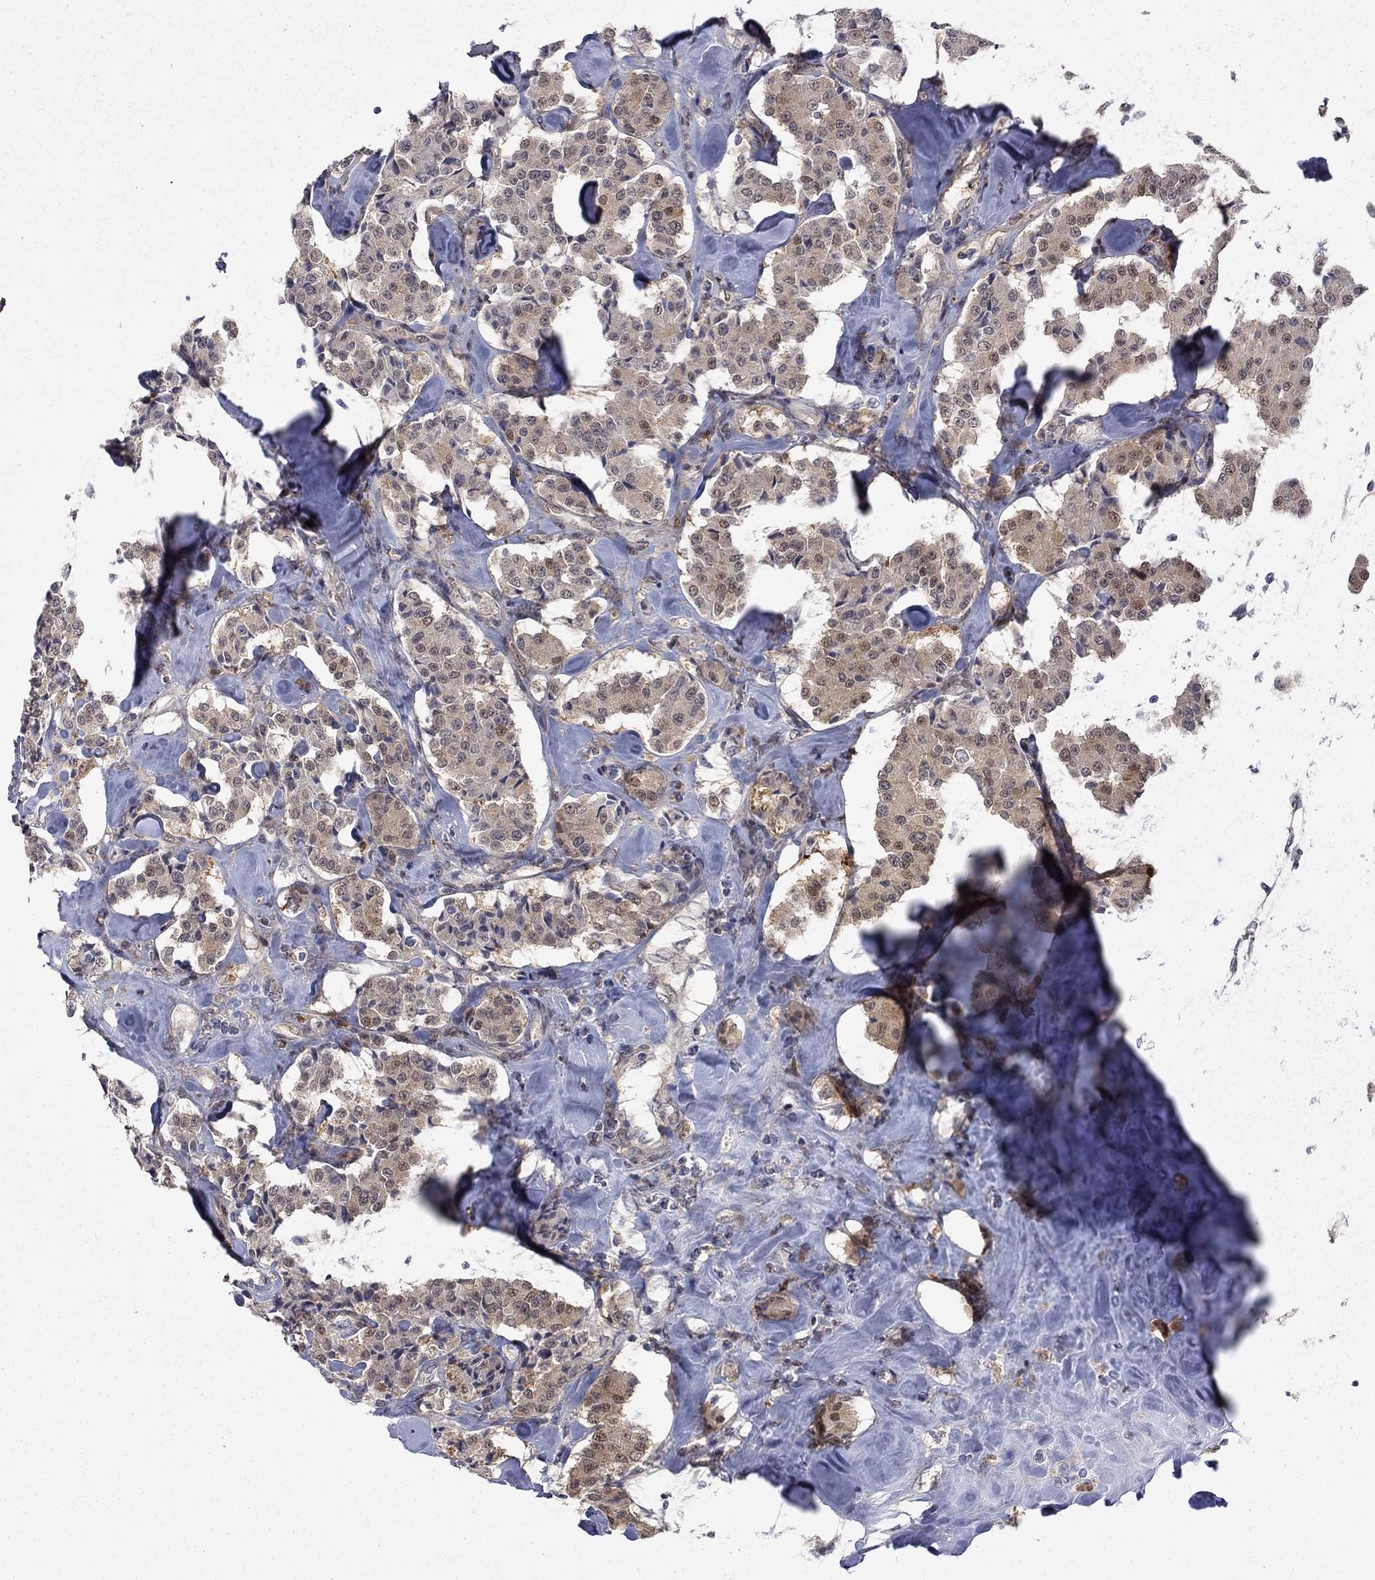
{"staining": {"intensity": "weak", "quantity": ">75%", "location": "cytoplasmic/membranous"}, "tissue": "carcinoid", "cell_type": "Tumor cells", "image_type": "cancer", "snomed": [{"axis": "morphology", "description": "Carcinoid, malignant, NOS"}, {"axis": "topography", "description": "Pancreas"}], "caption": "A micrograph of human malignant carcinoid stained for a protein displays weak cytoplasmic/membranous brown staining in tumor cells.", "gene": "CBR1", "patient": {"sex": "male", "age": 41}}